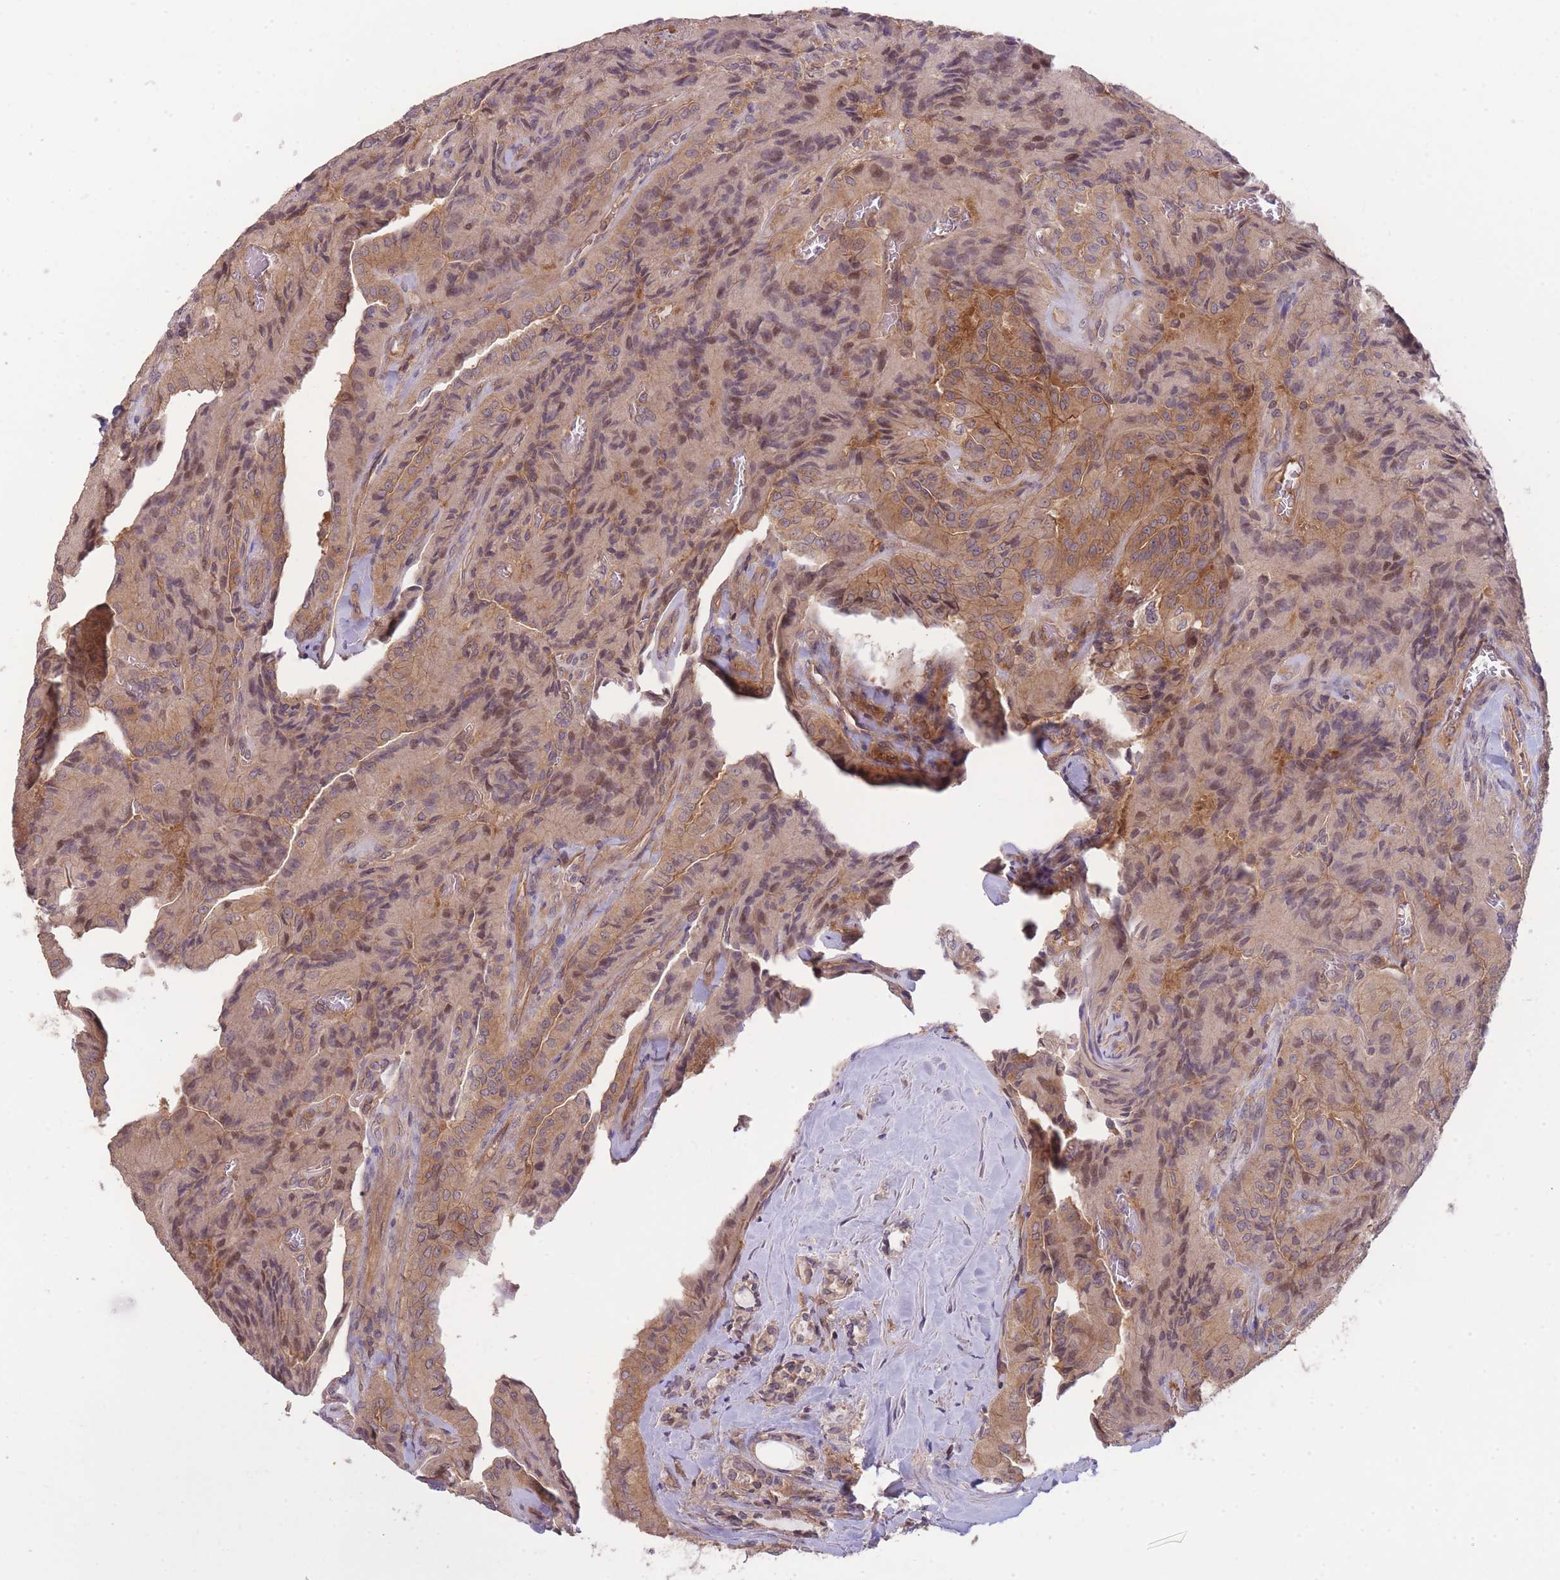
{"staining": {"intensity": "weak", "quantity": "25%-75%", "location": "cytoplasmic/membranous"}, "tissue": "thyroid cancer", "cell_type": "Tumor cells", "image_type": "cancer", "snomed": [{"axis": "morphology", "description": "Normal tissue, NOS"}, {"axis": "morphology", "description": "Papillary adenocarcinoma, NOS"}, {"axis": "topography", "description": "Thyroid gland"}], "caption": "There is low levels of weak cytoplasmic/membranous staining in tumor cells of papillary adenocarcinoma (thyroid), as demonstrated by immunohistochemical staining (brown color).", "gene": "PFDN6", "patient": {"sex": "female", "age": 59}}